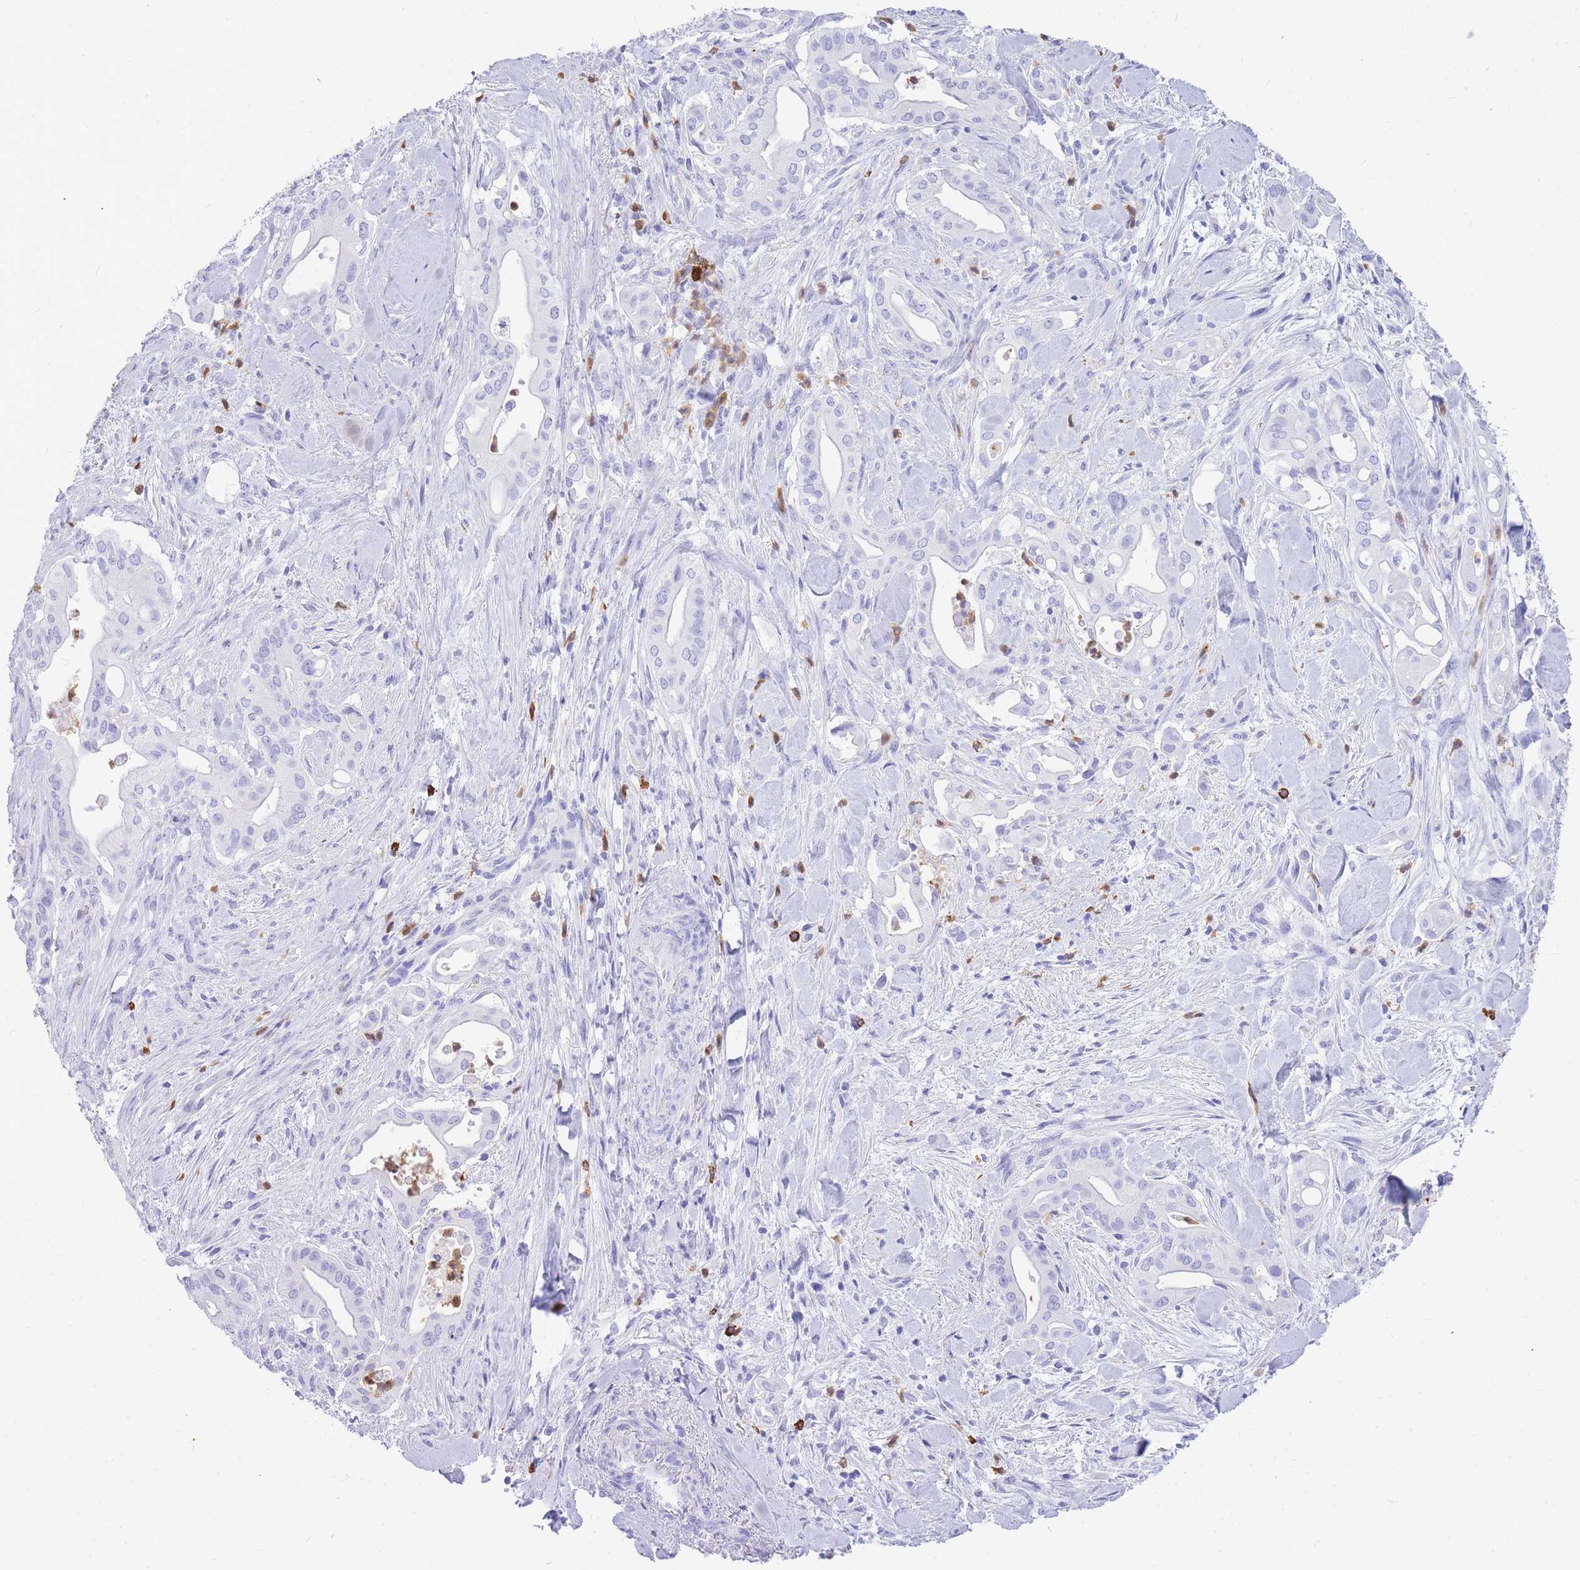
{"staining": {"intensity": "negative", "quantity": "none", "location": "none"}, "tissue": "liver cancer", "cell_type": "Tumor cells", "image_type": "cancer", "snomed": [{"axis": "morphology", "description": "Cholangiocarcinoma"}, {"axis": "topography", "description": "Liver"}], "caption": "Human liver cancer (cholangiocarcinoma) stained for a protein using immunohistochemistry exhibits no staining in tumor cells.", "gene": "HERC1", "patient": {"sex": "female", "age": 68}}